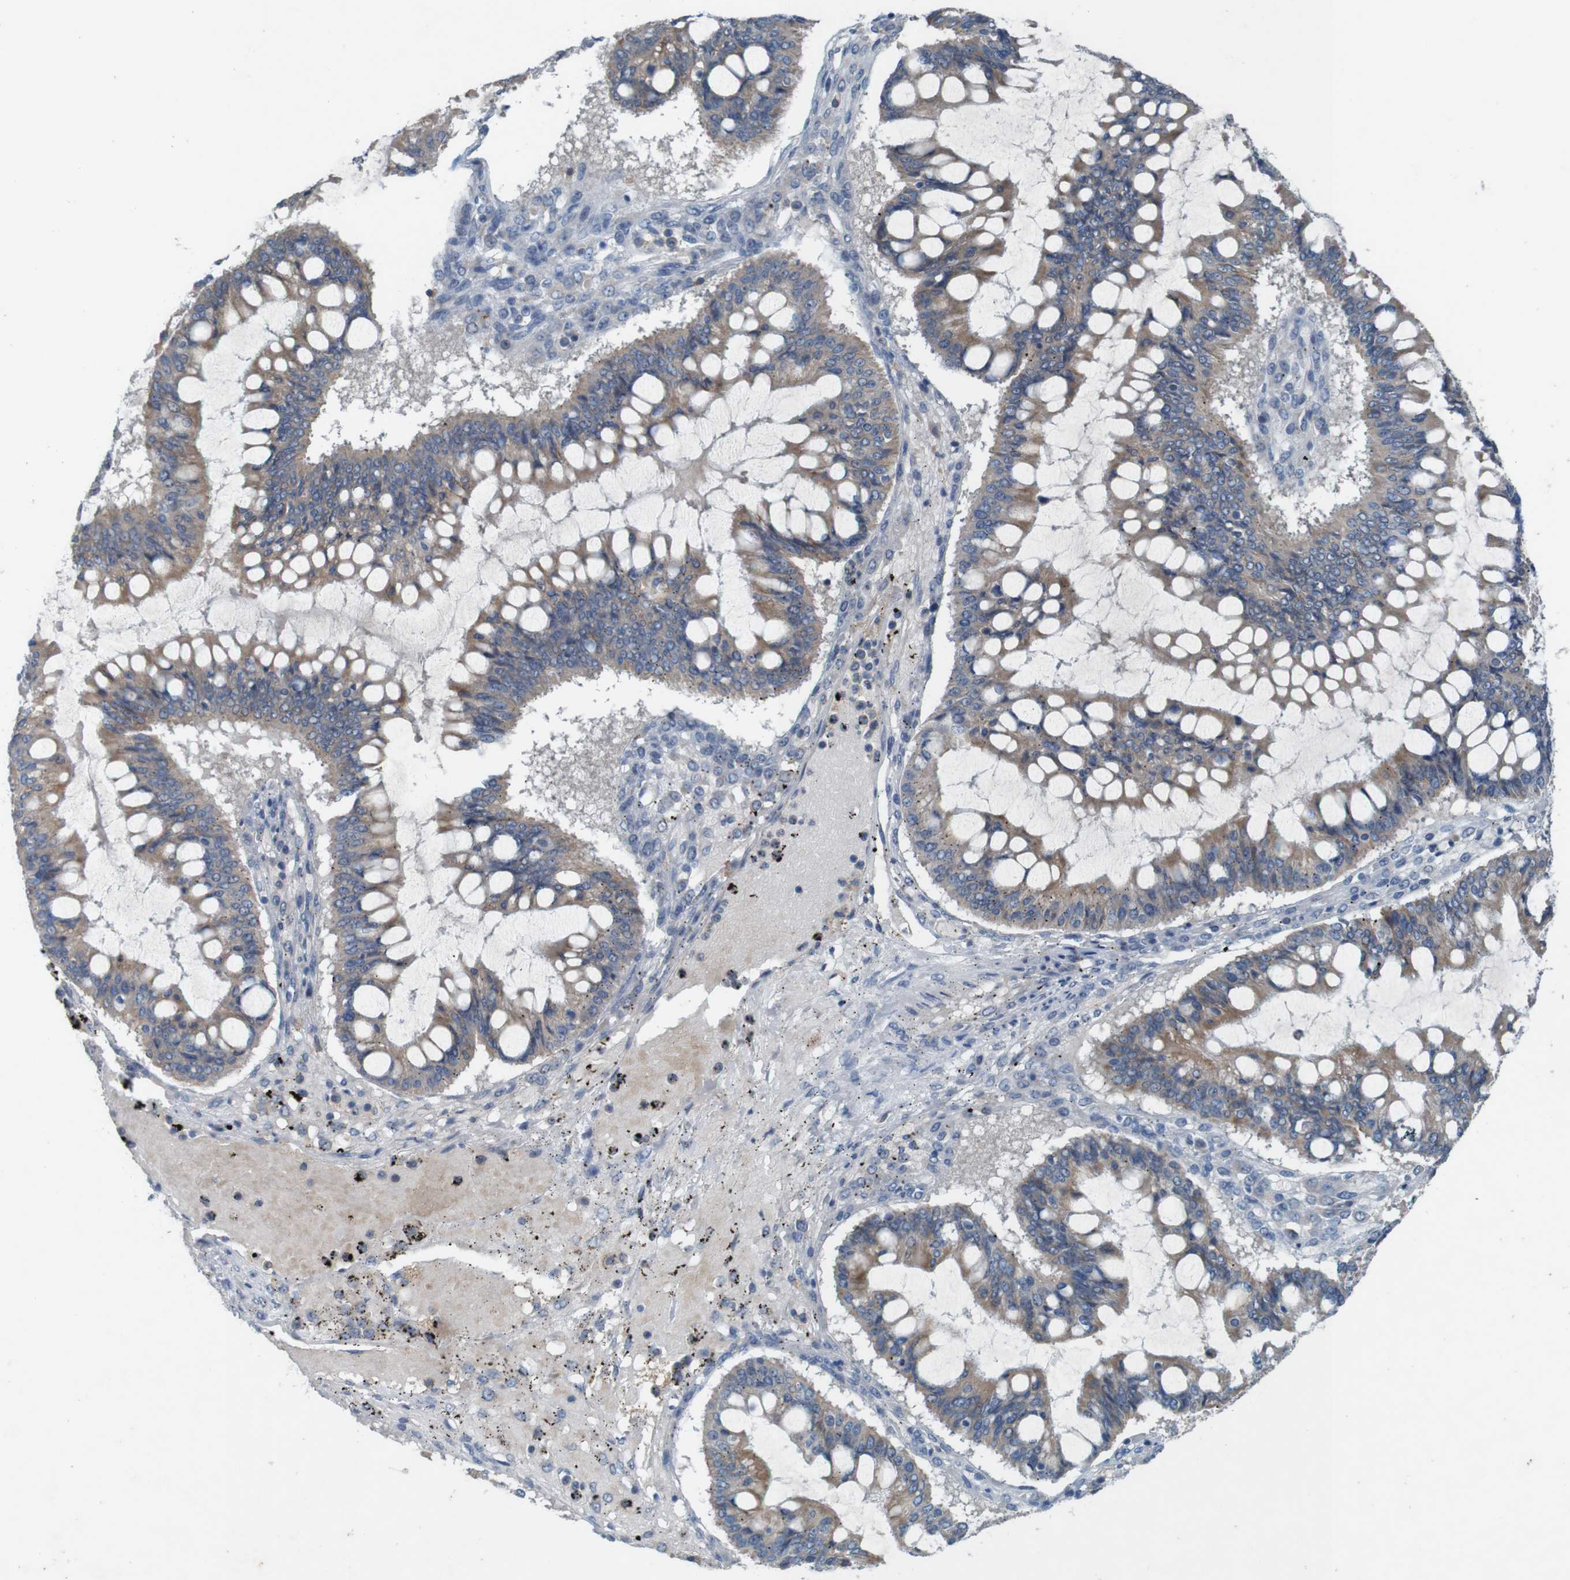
{"staining": {"intensity": "moderate", "quantity": ">75%", "location": "cytoplasmic/membranous"}, "tissue": "ovarian cancer", "cell_type": "Tumor cells", "image_type": "cancer", "snomed": [{"axis": "morphology", "description": "Cystadenocarcinoma, mucinous, NOS"}, {"axis": "topography", "description": "Ovary"}], "caption": "IHC (DAB) staining of mucinous cystadenocarcinoma (ovarian) exhibits moderate cytoplasmic/membranous protein expression in approximately >75% of tumor cells.", "gene": "MOGAT3", "patient": {"sex": "female", "age": 73}}